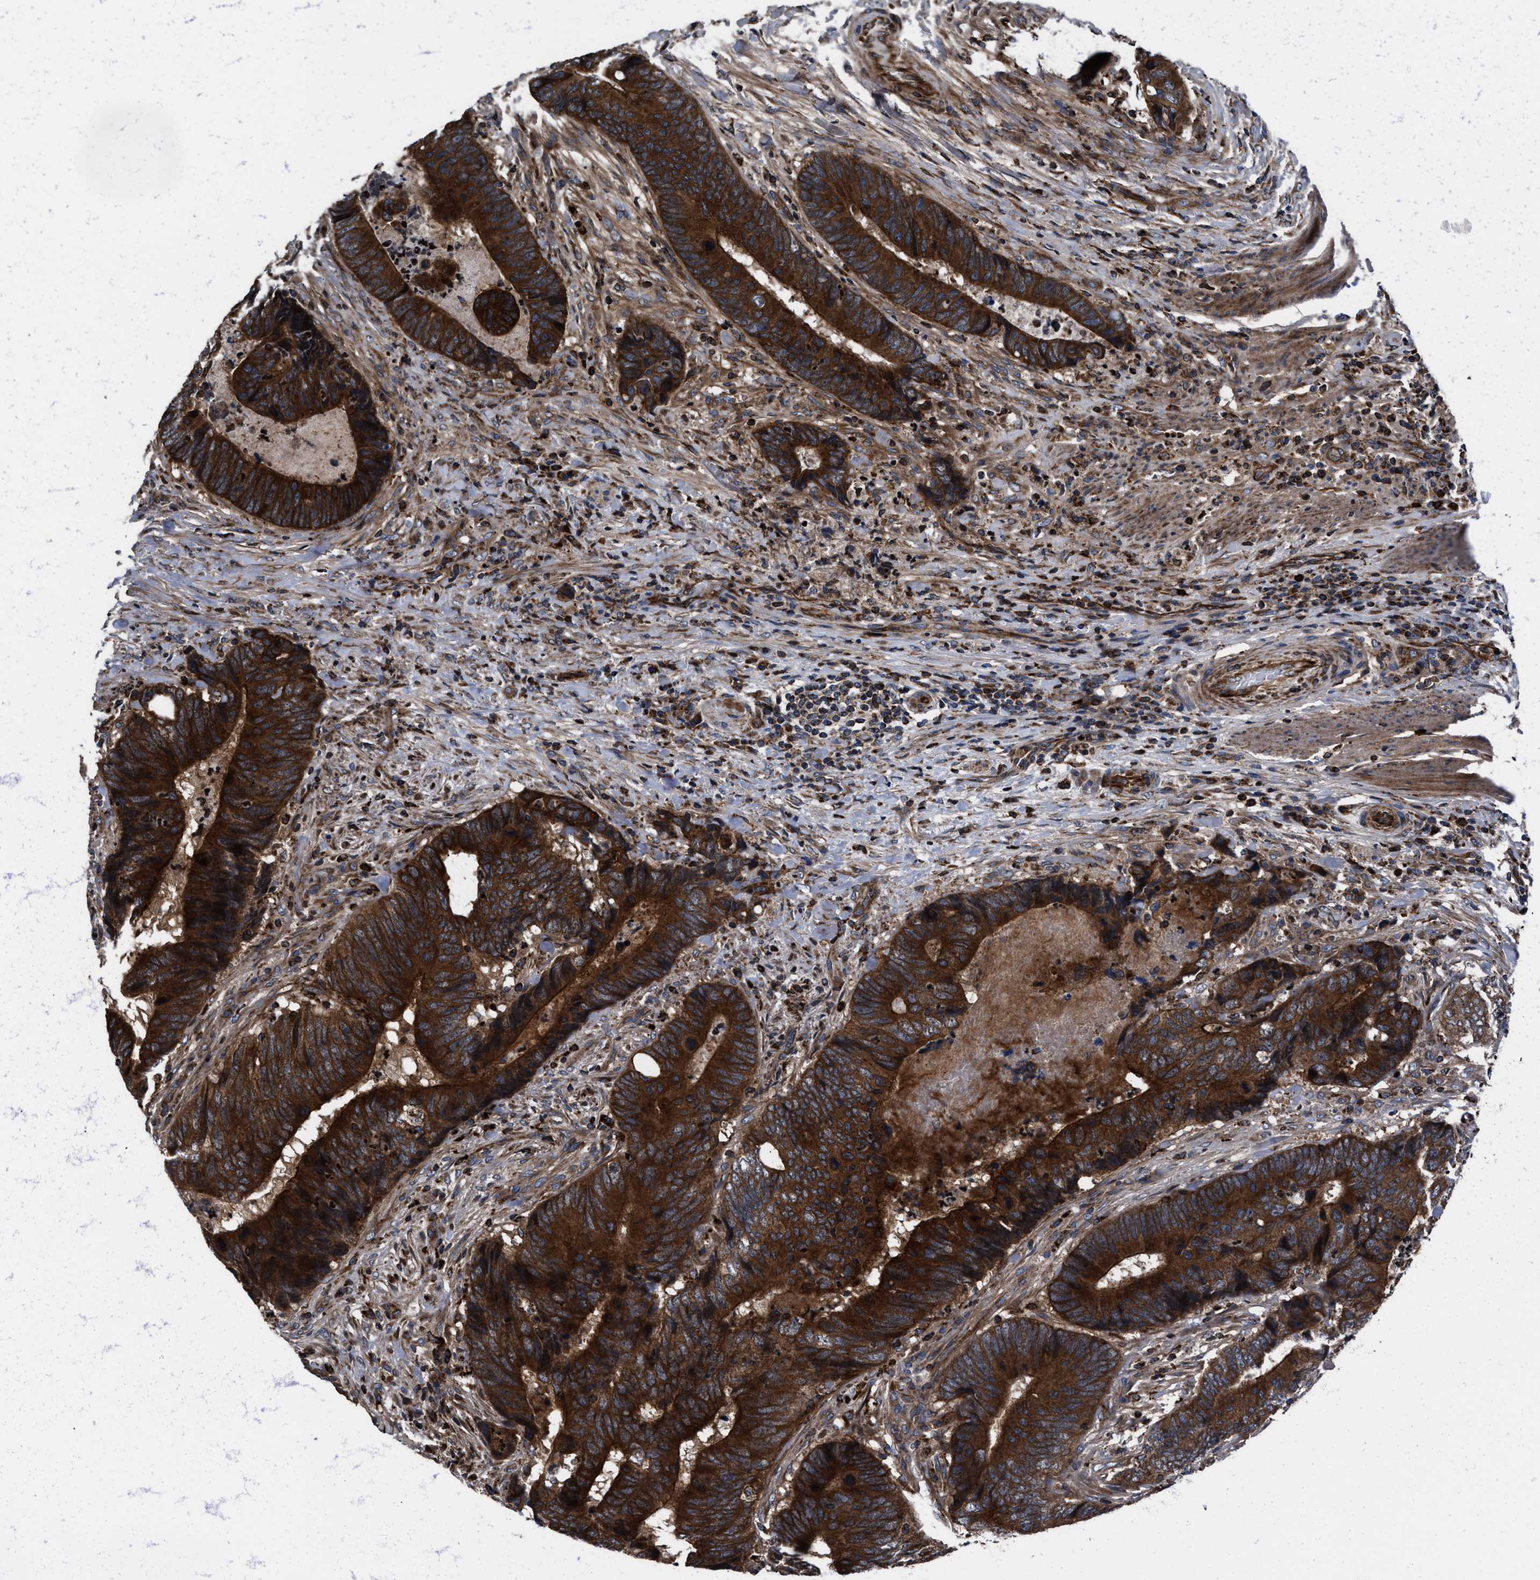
{"staining": {"intensity": "strong", "quantity": ">75%", "location": "cytoplasmic/membranous"}, "tissue": "colorectal cancer", "cell_type": "Tumor cells", "image_type": "cancer", "snomed": [{"axis": "morphology", "description": "Adenocarcinoma, NOS"}, {"axis": "topography", "description": "Colon"}], "caption": "Immunohistochemistry (IHC) image of neoplastic tissue: human adenocarcinoma (colorectal) stained using immunohistochemistry (IHC) reveals high levels of strong protein expression localized specifically in the cytoplasmic/membranous of tumor cells, appearing as a cytoplasmic/membranous brown color.", "gene": "PRR15L", "patient": {"sex": "male", "age": 56}}